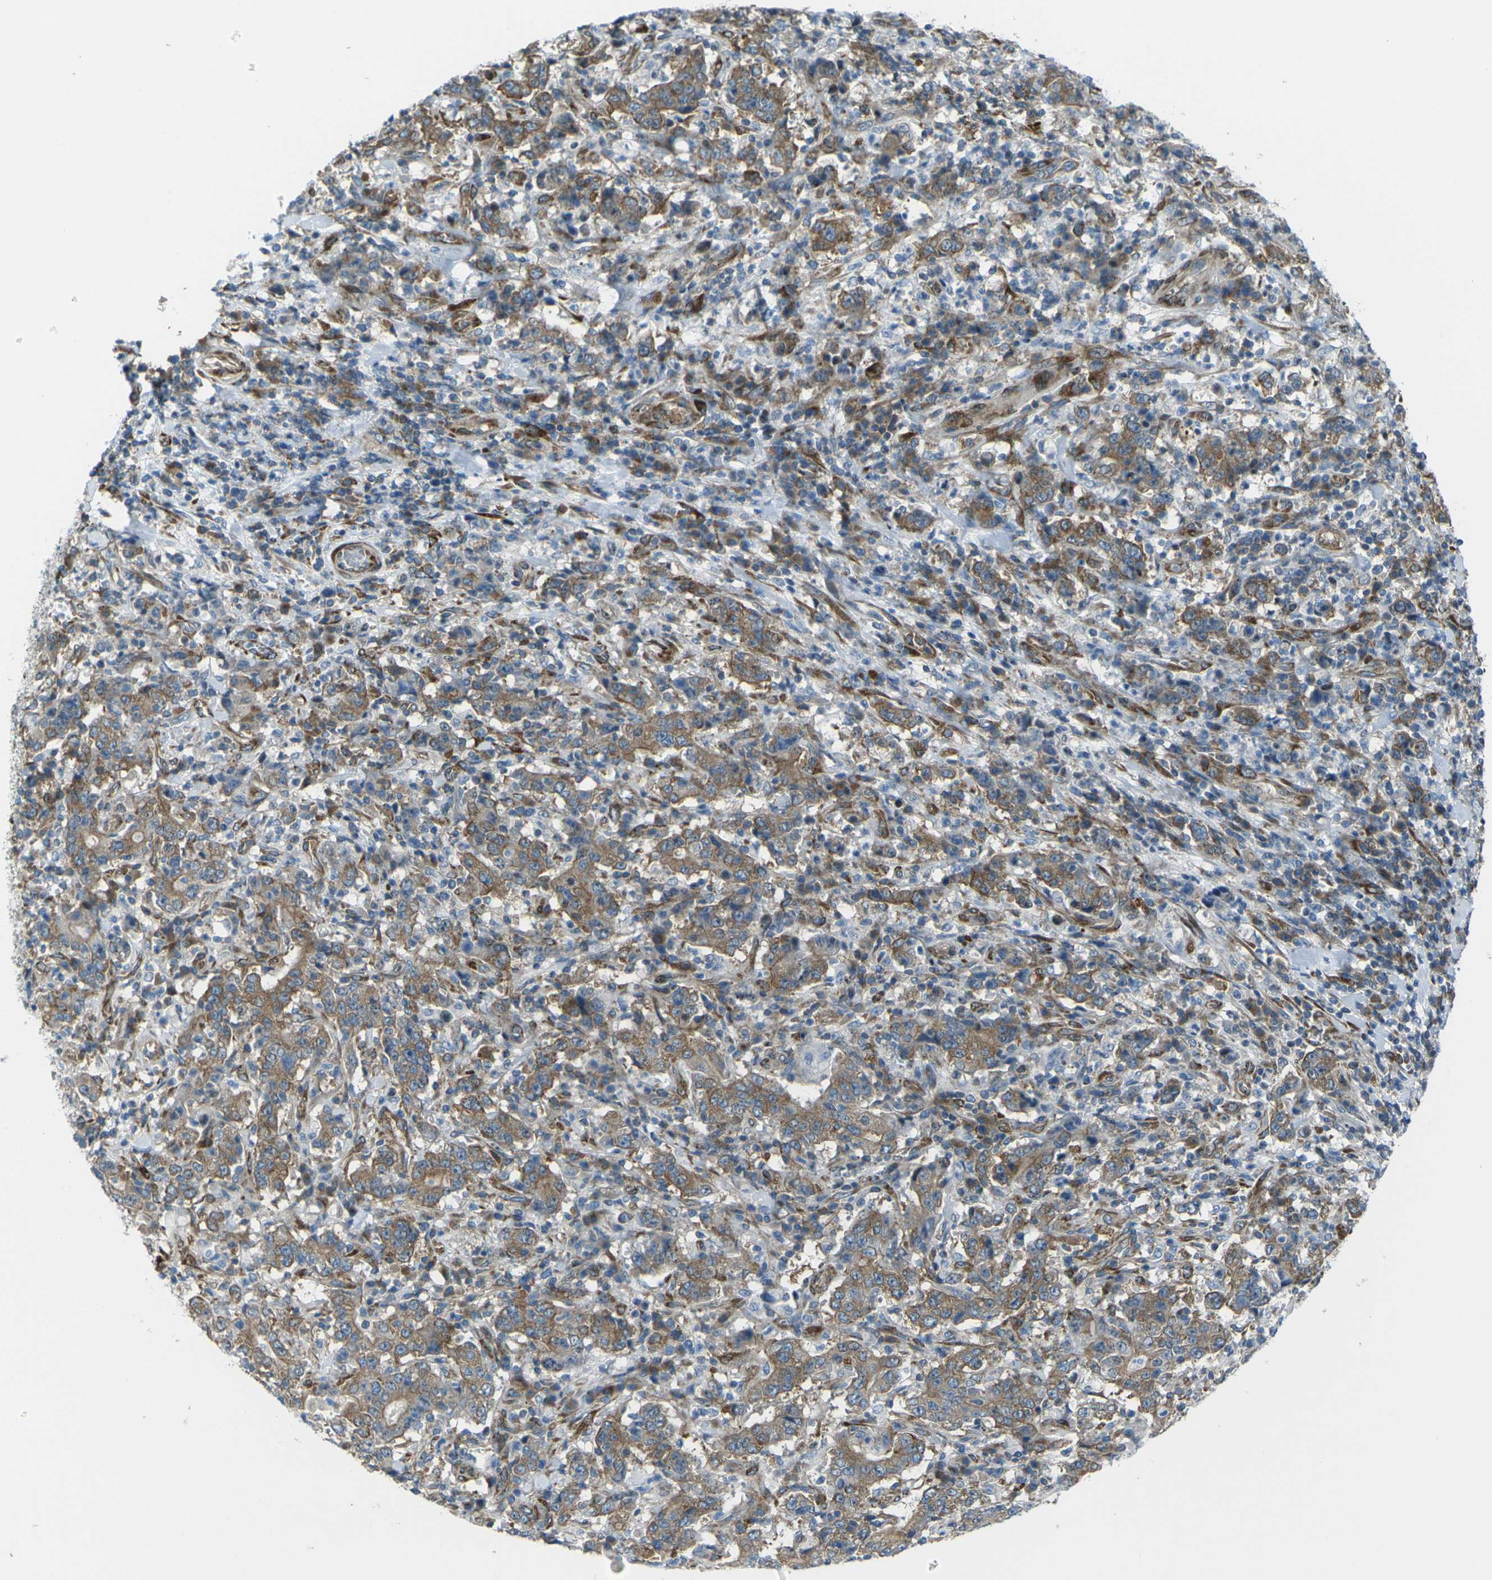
{"staining": {"intensity": "moderate", "quantity": ">75%", "location": "cytoplasmic/membranous"}, "tissue": "stomach cancer", "cell_type": "Tumor cells", "image_type": "cancer", "snomed": [{"axis": "morphology", "description": "Normal tissue, NOS"}, {"axis": "morphology", "description": "Adenocarcinoma, NOS"}, {"axis": "topography", "description": "Stomach, upper"}, {"axis": "topography", "description": "Stomach"}], "caption": "Immunohistochemical staining of adenocarcinoma (stomach) demonstrates medium levels of moderate cytoplasmic/membranous protein positivity in about >75% of tumor cells. The staining was performed using DAB to visualize the protein expression in brown, while the nuclei were stained in blue with hematoxylin (Magnification: 20x).", "gene": "CELSR2", "patient": {"sex": "male", "age": 59}}